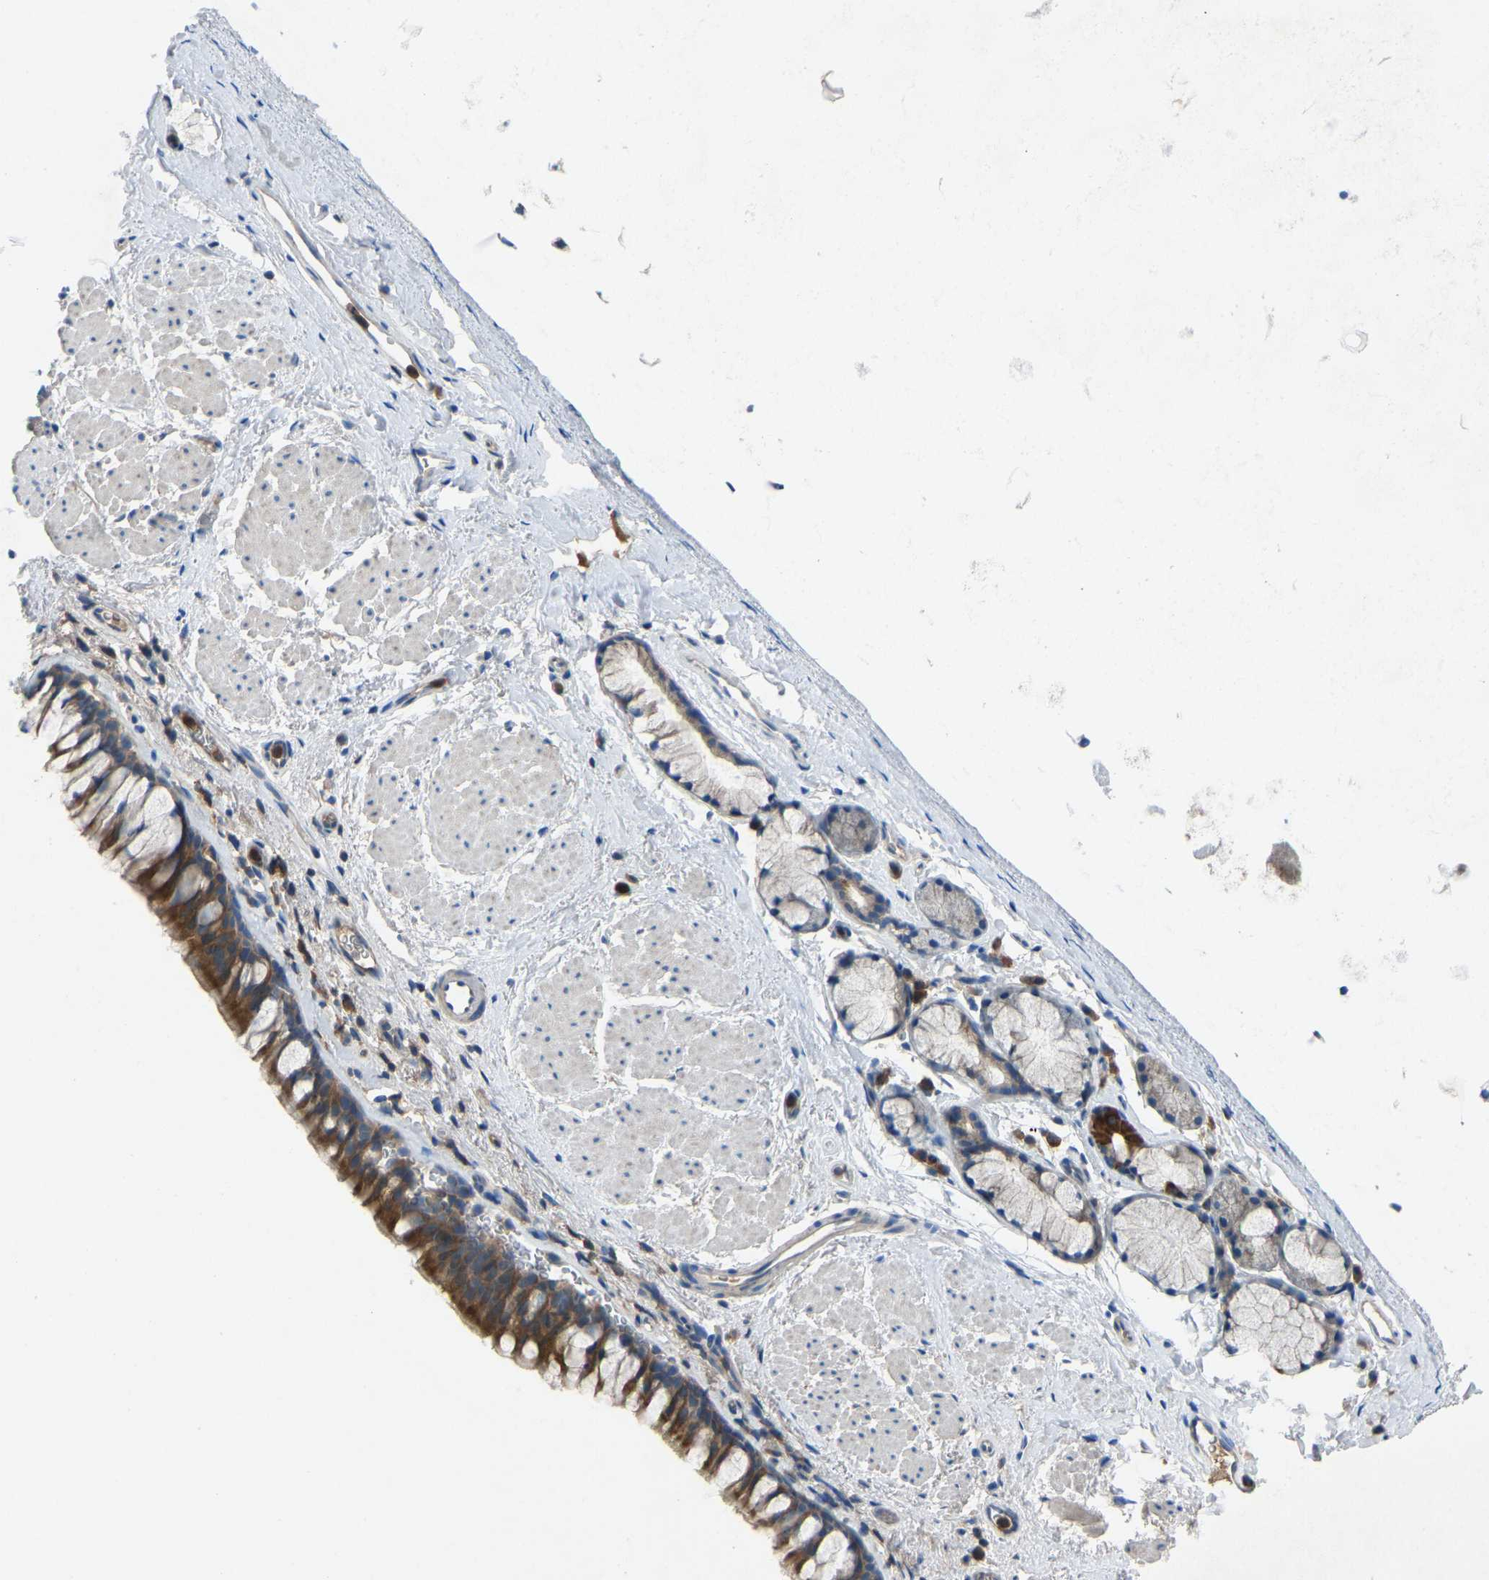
{"staining": {"intensity": "strong", "quantity": ">75%", "location": "cytoplasmic/membranous"}, "tissue": "bronchus", "cell_type": "Respiratory epithelial cells", "image_type": "normal", "snomed": [{"axis": "morphology", "description": "Normal tissue, NOS"}, {"axis": "topography", "description": "Cartilage tissue"}, {"axis": "topography", "description": "Bronchus"}], "caption": "Bronchus stained for a protein (brown) displays strong cytoplasmic/membranous positive staining in approximately >75% of respiratory epithelial cells.", "gene": "GRK6", "patient": {"sex": "female", "age": 53}}